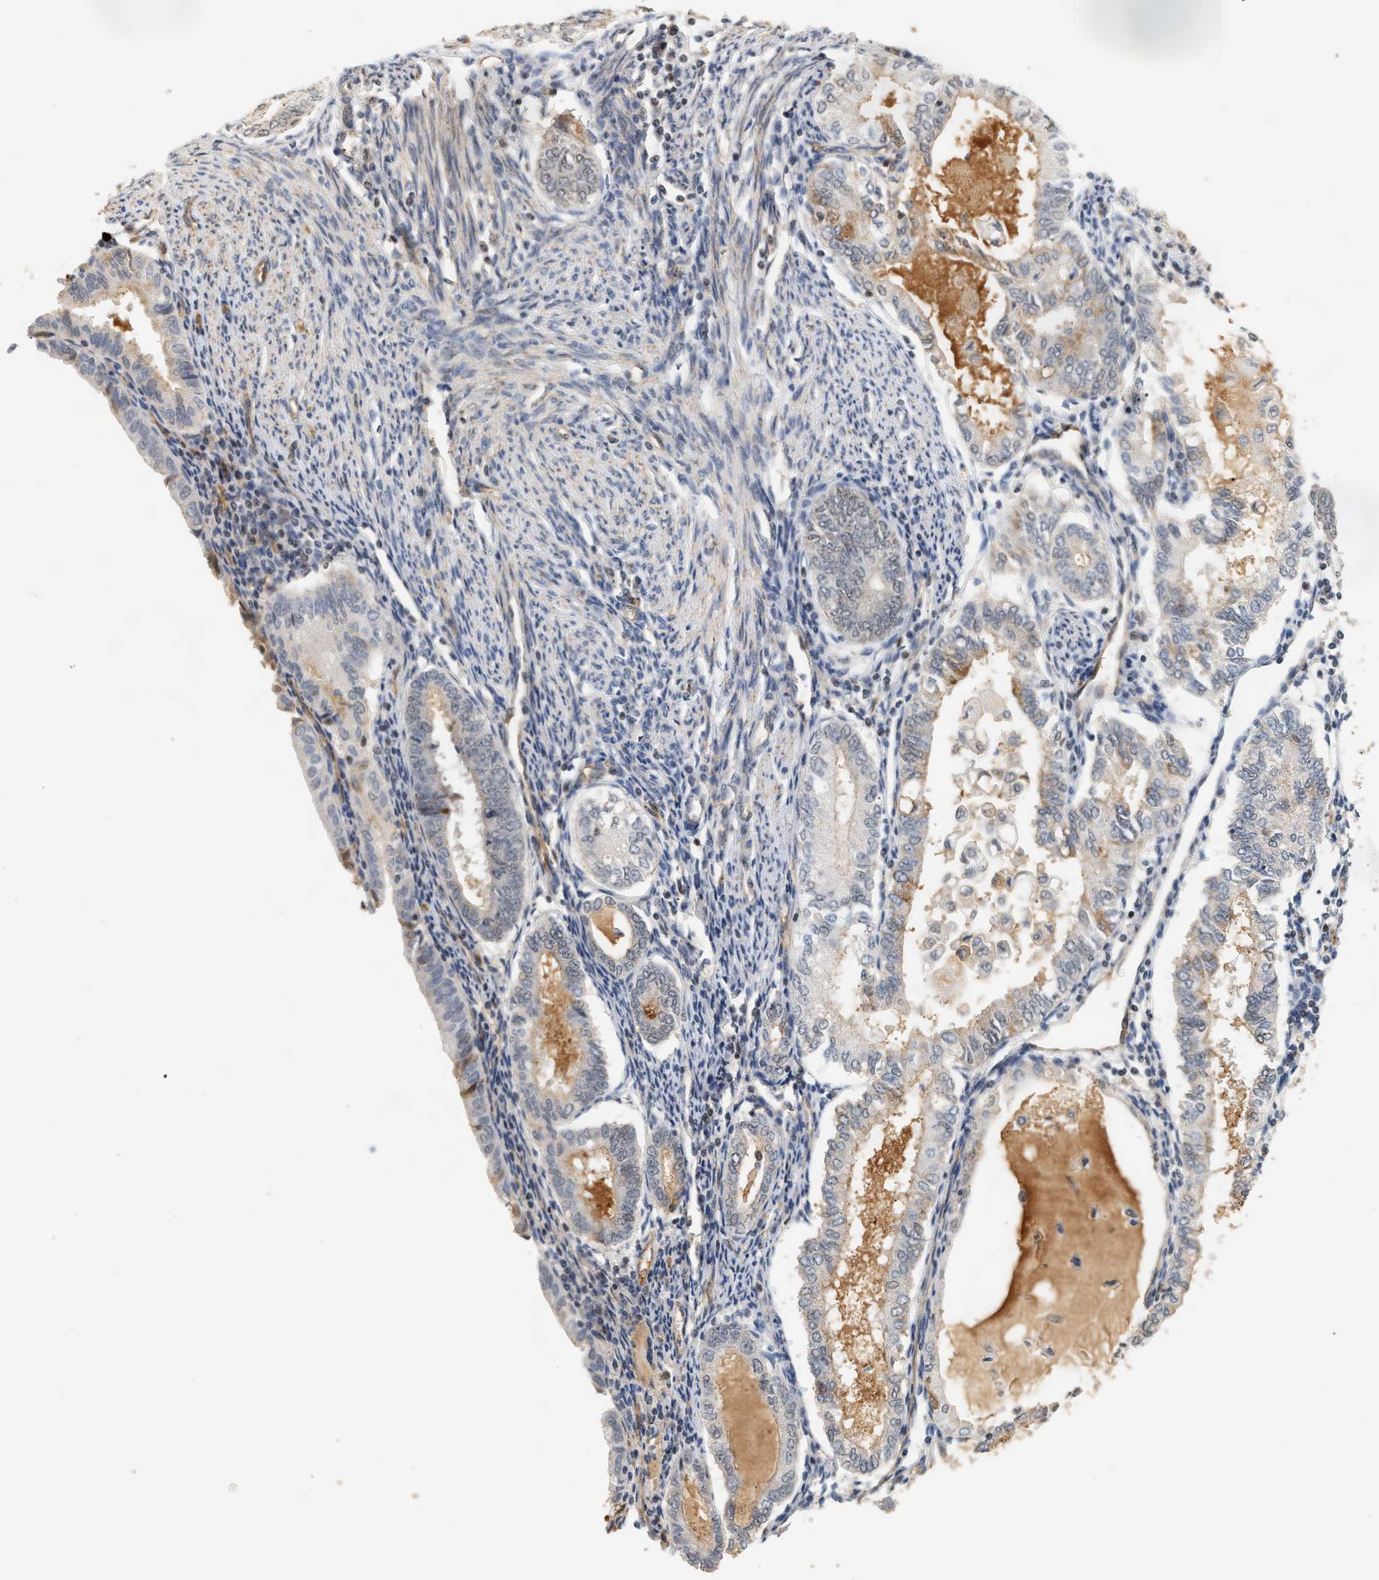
{"staining": {"intensity": "negative", "quantity": "none", "location": "none"}, "tissue": "endometrial cancer", "cell_type": "Tumor cells", "image_type": "cancer", "snomed": [{"axis": "morphology", "description": "Adenocarcinoma, NOS"}, {"axis": "topography", "description": "Endometrium"}], "caption": "IHC of adenocarcinoma (endometrial) exhibits no staining in tumor cells.", "gene": "PLXND1", "patient": {"sex": "female", "age": 86}}